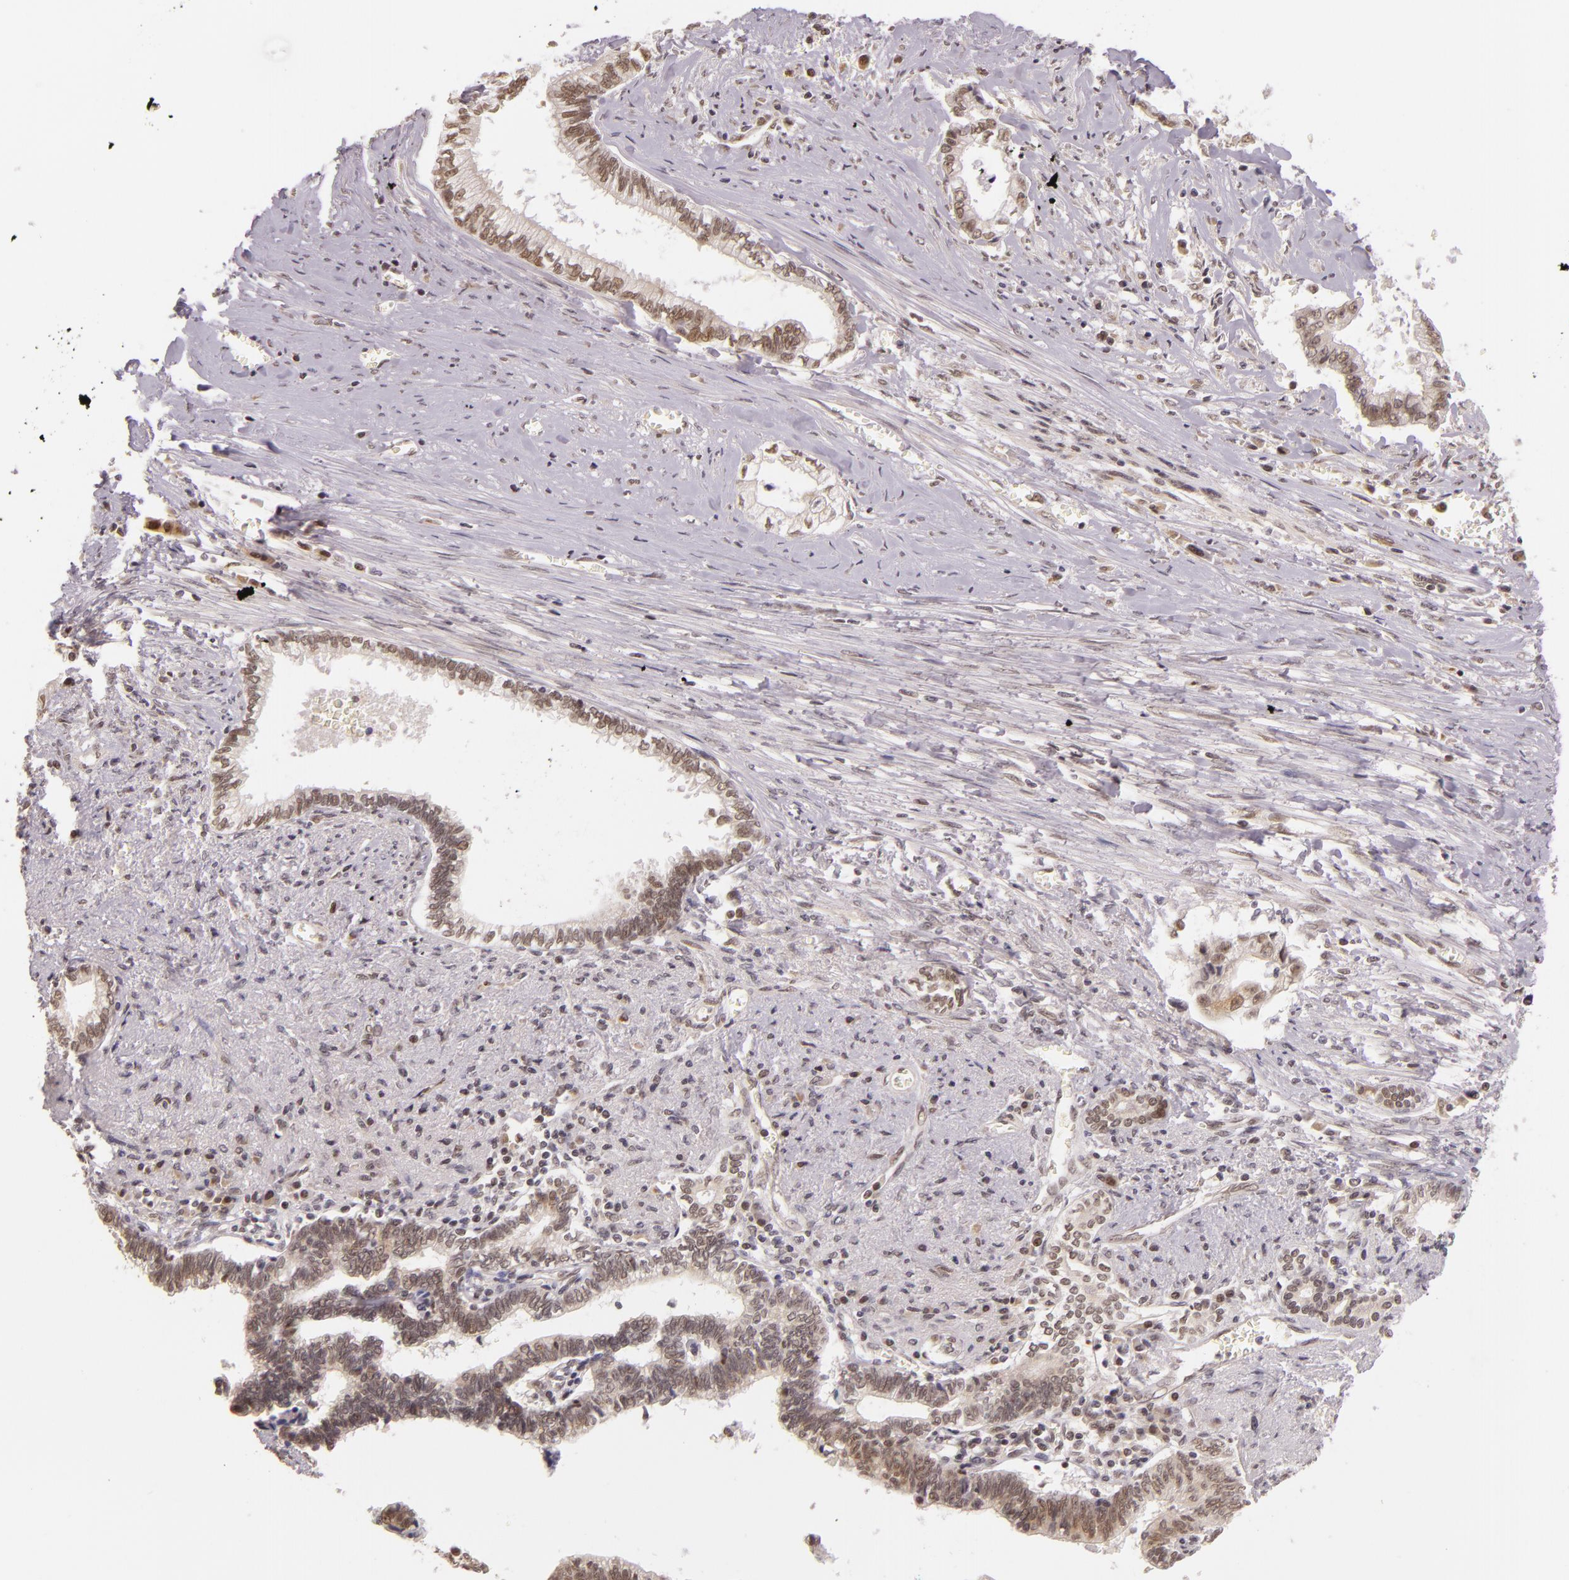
{"staining": {"intensity": "moderate", "quantity": "25%-75%", "location": "nuclear"}, "tissue": "liver cancer", "cell_type": "Tumor cells", "image_type": "cancer", "snomed": [{"axis": "morphology", "description": "Cholangiocarcinoma"}, {"axis": "topography", "description": "Liver"}], "caption": "Immunohistochemistry (IHC) of human liver cholangiocarcinoma shows medium levels of moderate nuclear staining in approximately 25%-75% of tumor cells. (DAB IHC, brown staining for protein, blue staining for nuclei).", "gene": "ALX1", "patient": {"sex": "male", "age": 57}}